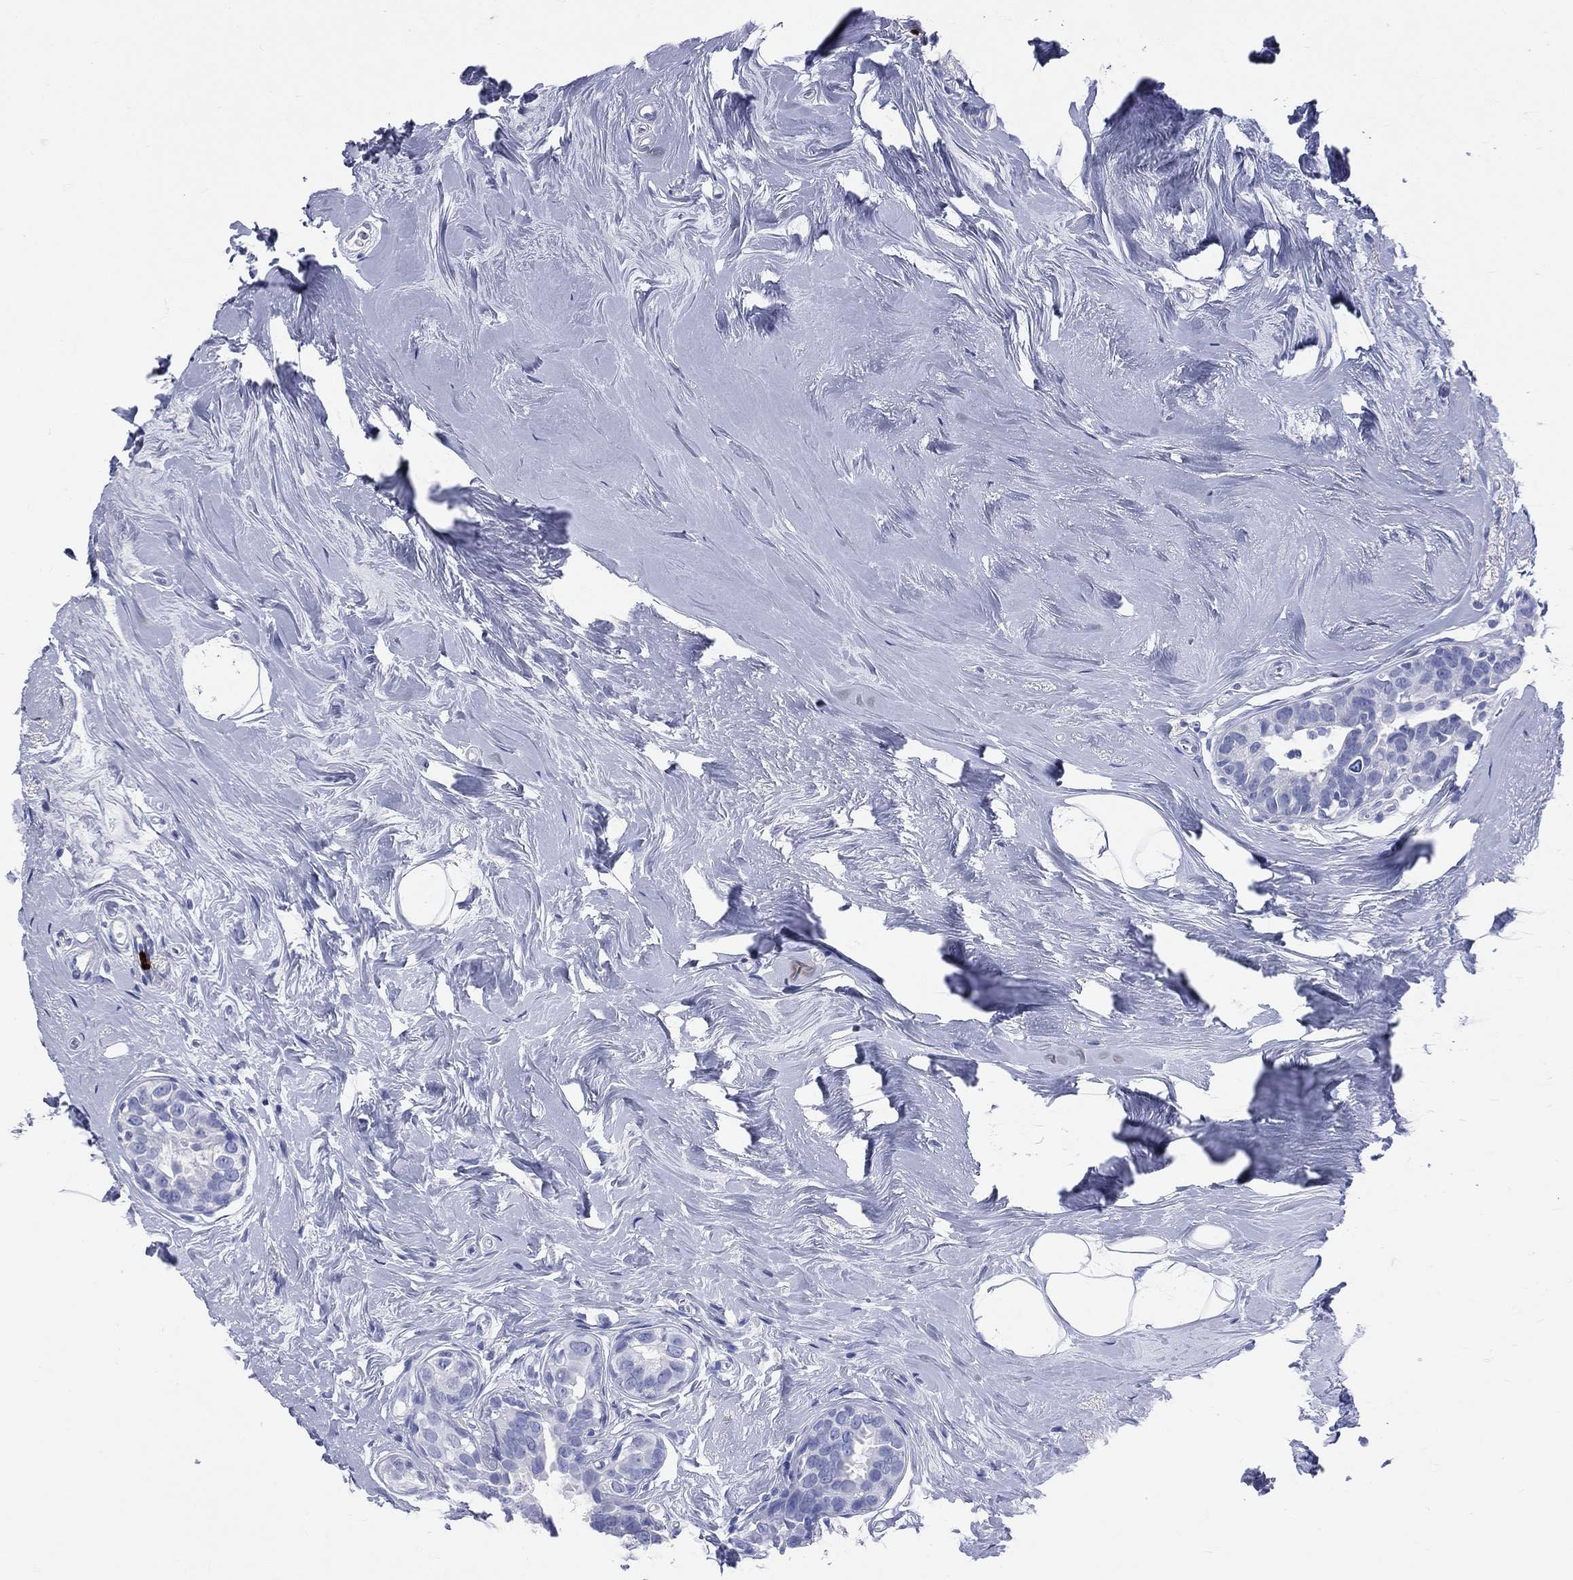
{"staining": {"intensity": "negative", "quantity": "none", "location": "none"}, "tissue": "breast cancer", "cell_type": "Tumor cells", "image_type": "cancer", "snomed": [{"axis": "morphology", "description": "Duct carcinoma"}, {"axis": "topography", "description": "Breast"}], "caption": "A photomicrograph of human breast cancer is negative for staining in tumor cells.", "gene": "PGLYRP1", "patient": {"sex": "female", "age": 55}}